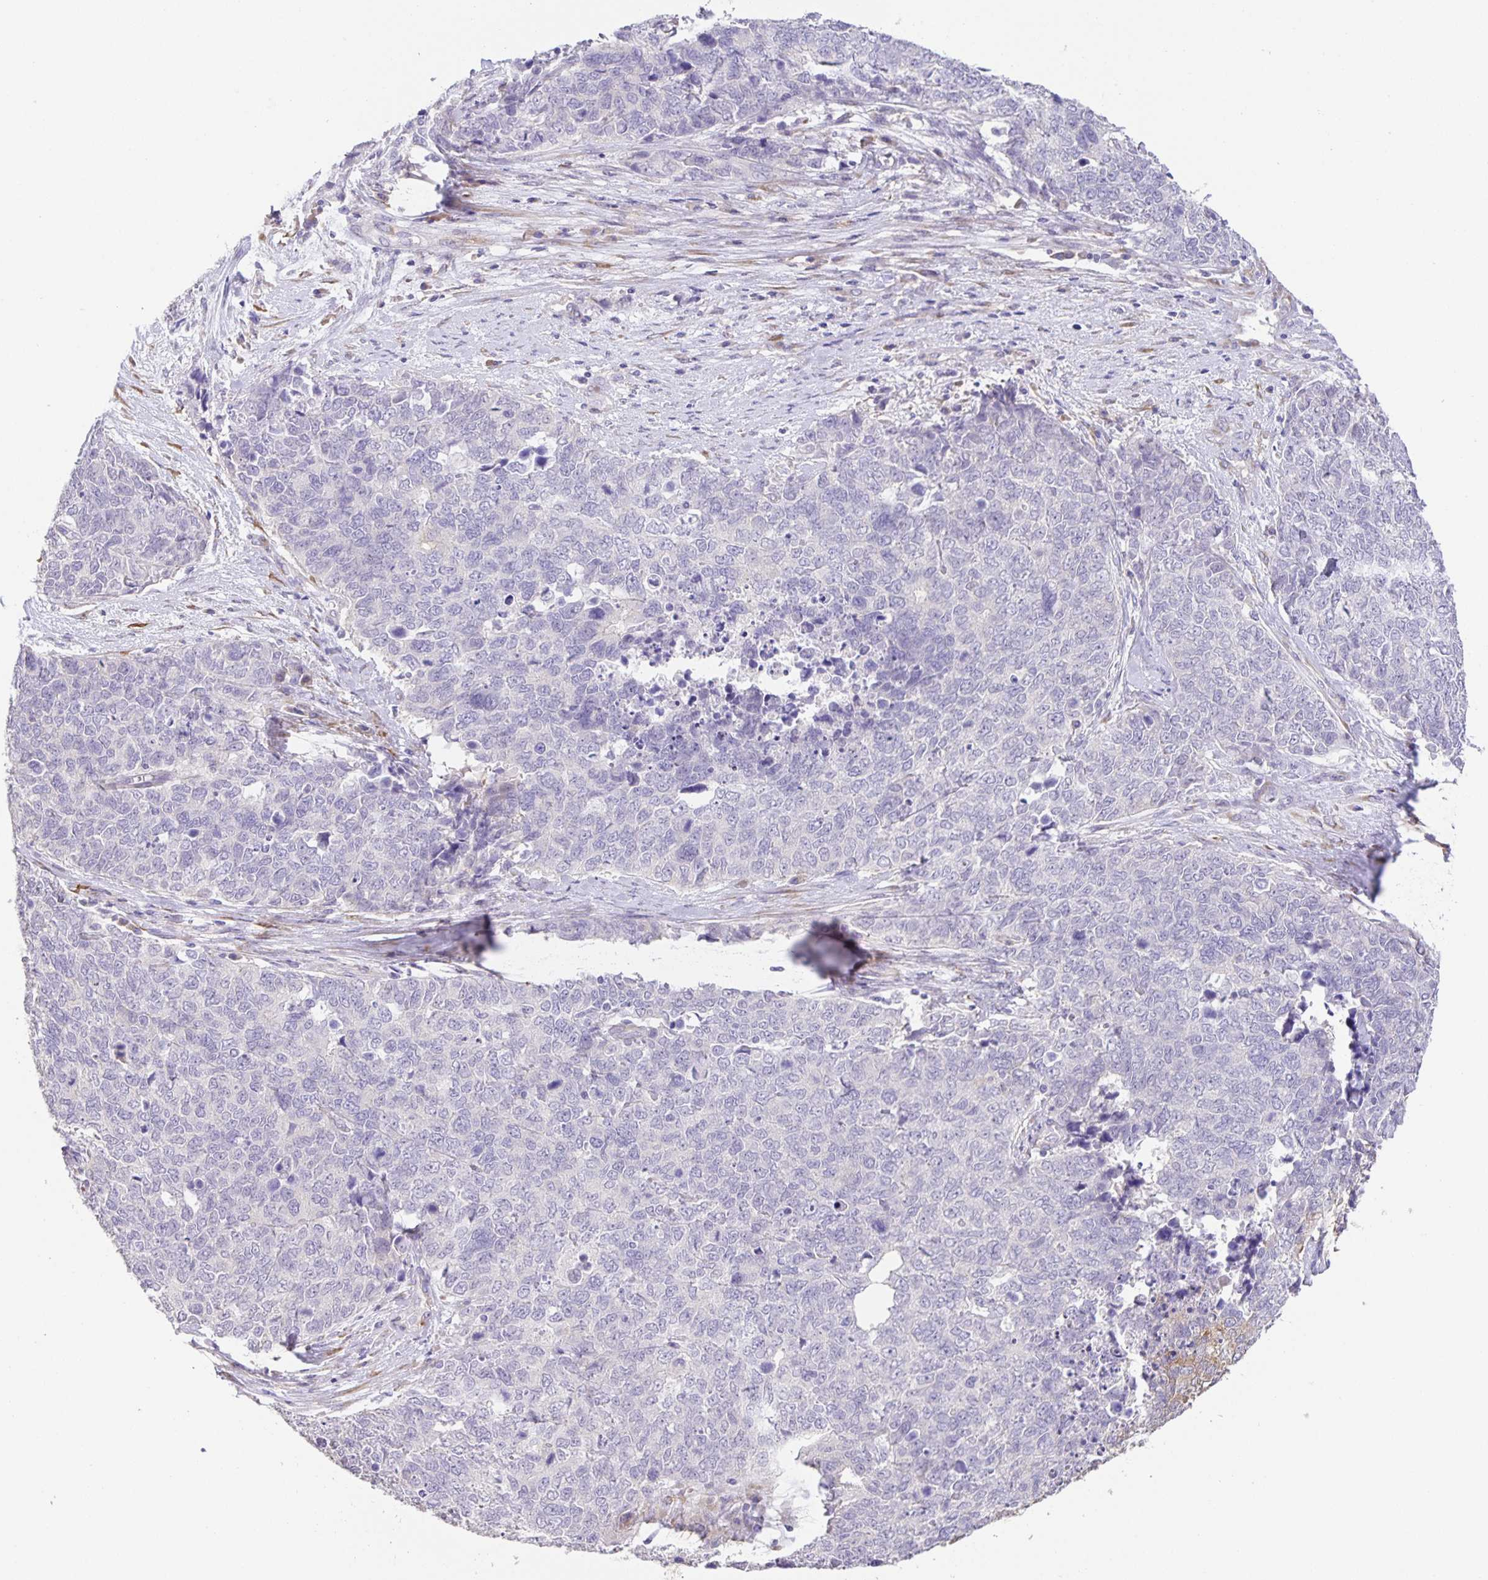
{"staining": {"intensity": "weak", "quantity": "<25%", "location": "cytoplasmic/membranous"}, "tissue": "cervical cancer", "cell_type": "Tumor cells", "image_type": "cancer", "snomed": [{"axis": "morphology", "description": "Adenocarcinoma, NOS"}, {"axis": "topography", "description": "Cervix"}], "caption": "A high-resolution histopathology image shows IHC staining of cervical adenocarcinoma, which reveals no significant staining in tumor cells.", "gene": "PRR36", "patient": {"sex": "female", "age": 63}}